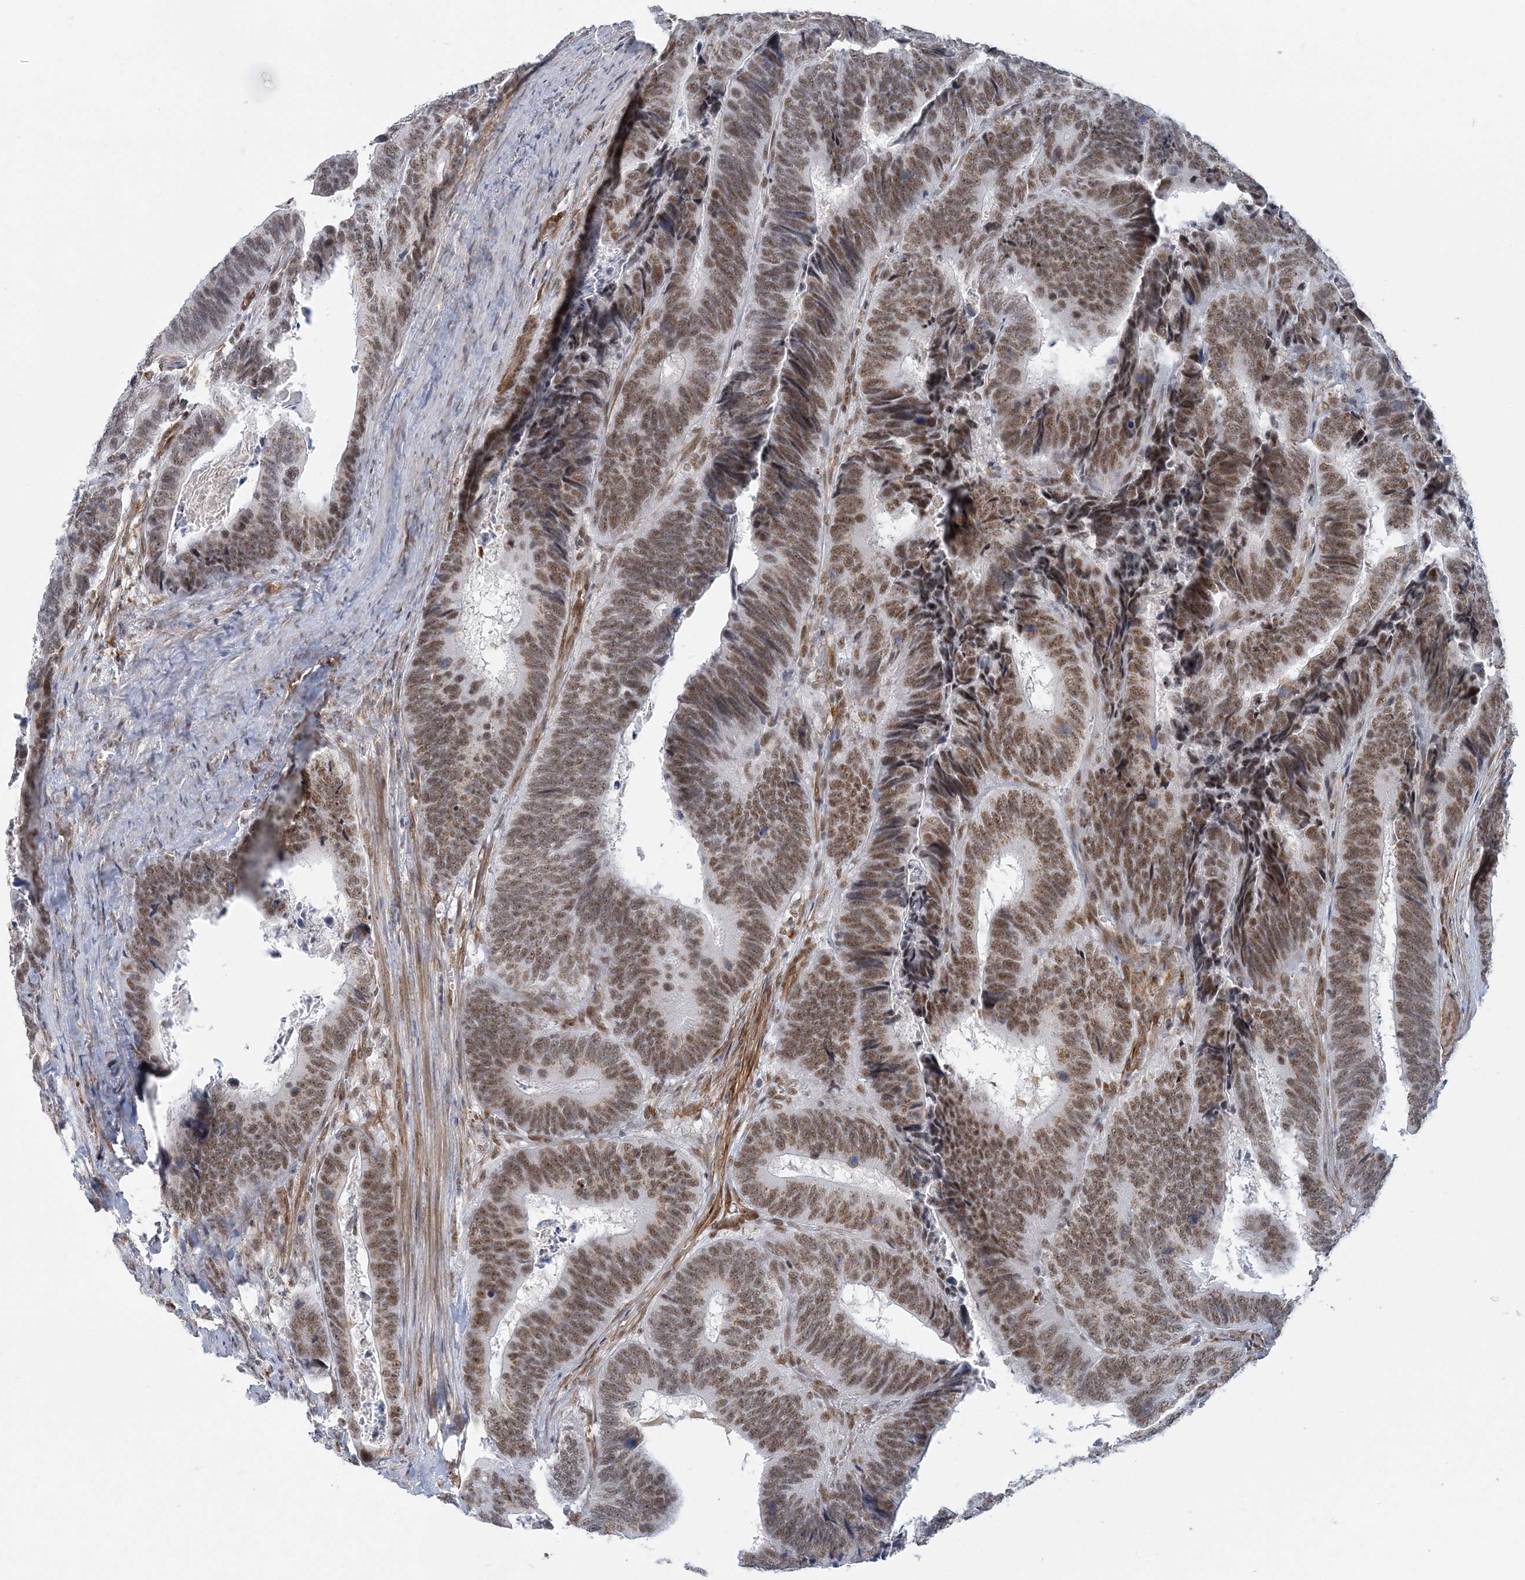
{"staining": {"intensity": "moderate", "quantity": ">75%", "location": "nuclear"}, "tissue": "colorectal cancer", "cell_type": "Tumor cells", "image_type": "cancer", "snomed": [{"axis": "morphology", "description": "Adenocarcinoma, NOS"}, {"axis": "topography", "description": "Colon"}], "caption": "Colorectal adenocarcinoma was stained to show a protein in brown. There is medium levels of moderate nuclear expression in about >75% of tumor cells.", "gene": "PLRG1", "patient": {"sex": "male", "age": 72}}